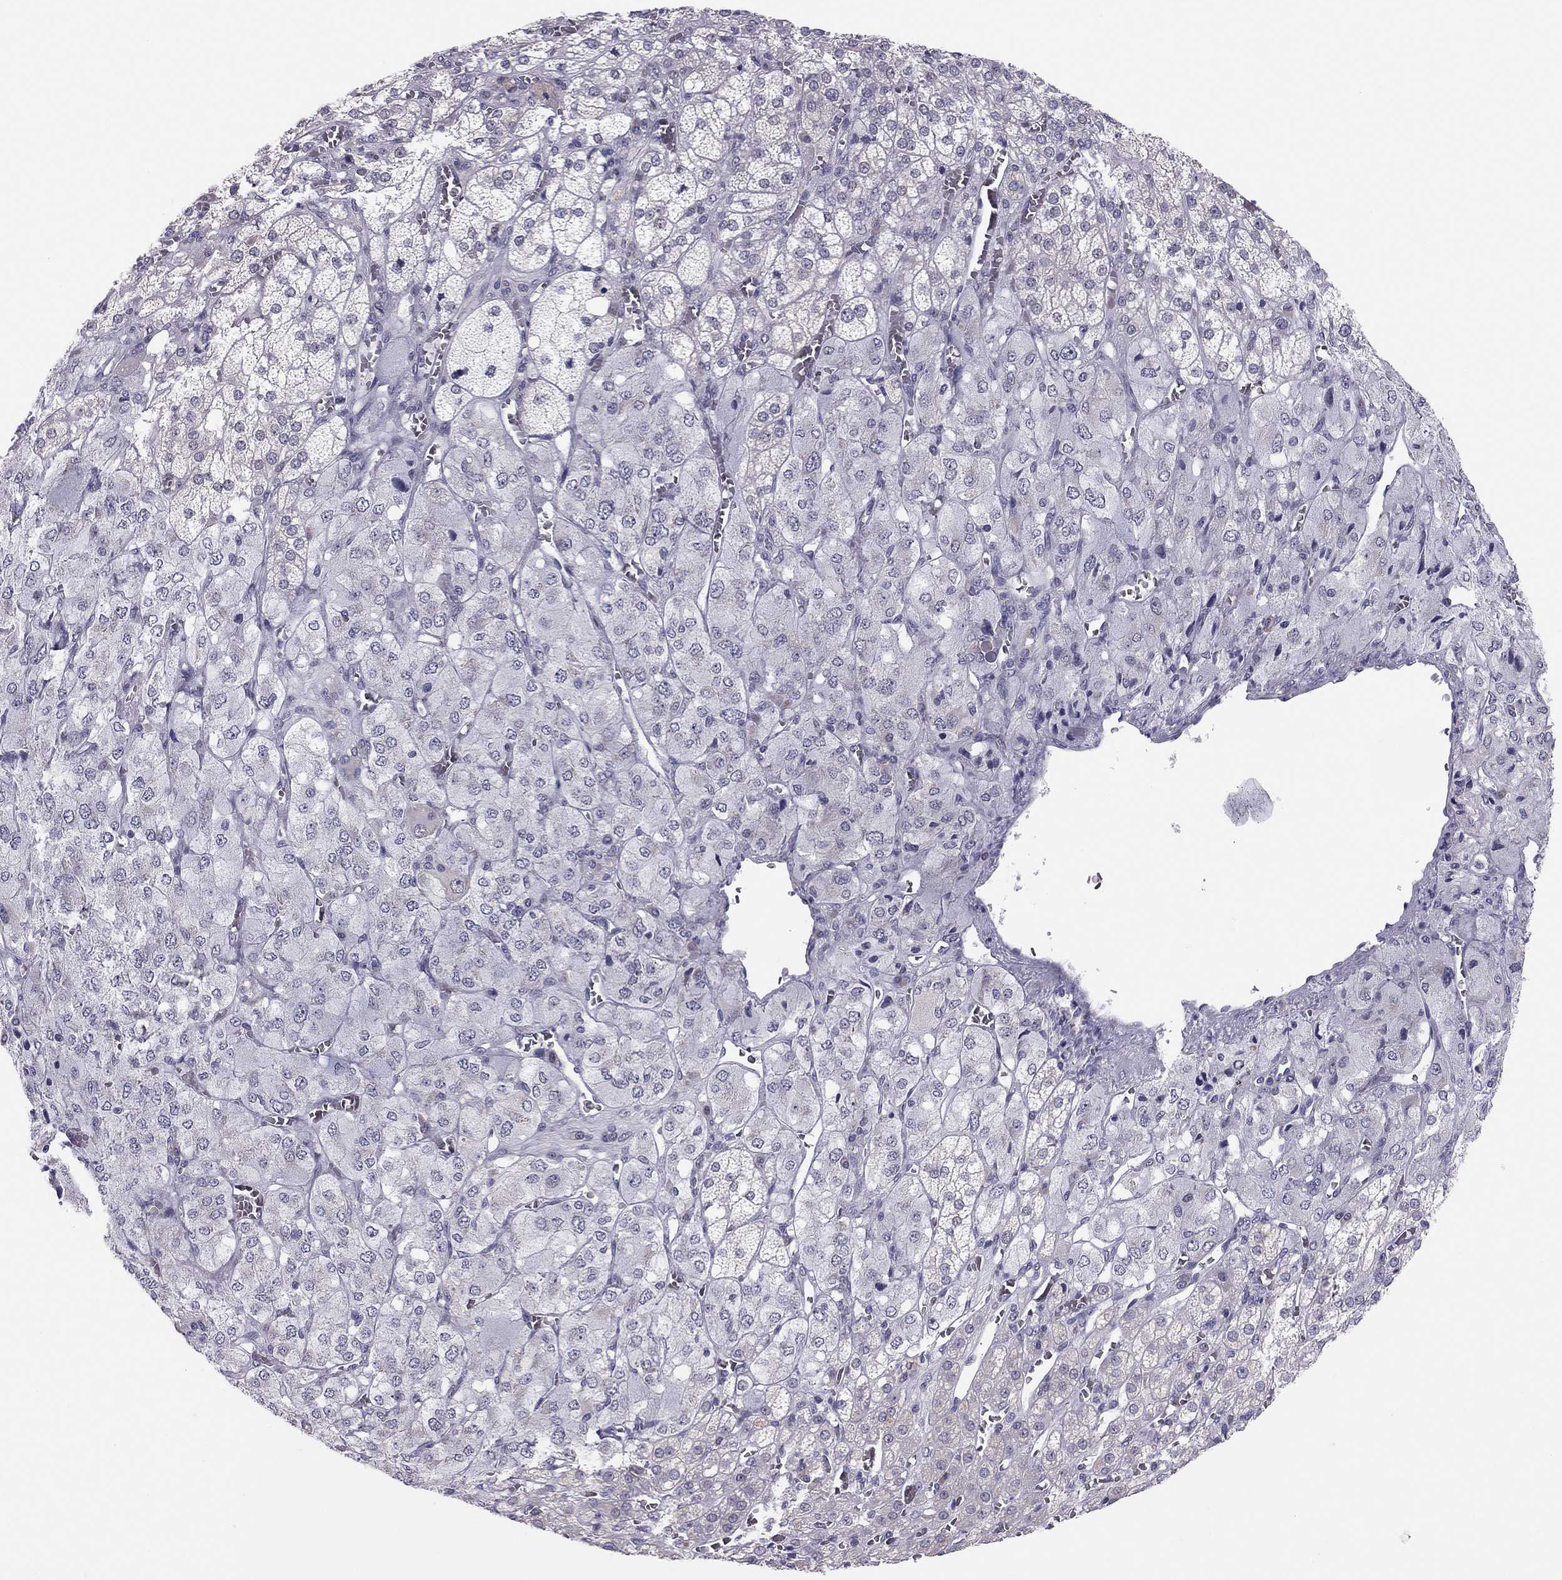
{"staining": {"intensity": "negative", "quantity": "none", "location": "none"}, "tissue": "adrenal gland", "cell_type": "Glandular cells", "image_type": "normal", "snomed": [{"axis": "morphology", "description": "Normal tissue, NOS"}, {"axis": "topography", "description": "Adrenal gland"}], "caption": "DAB immunohistochemical staining of benign adrenal gland shows no significant expression in glandular cells. (Immunohistochemistry (ihc), brightfield microscopy, high magnification).", "gene": "HSF2BP", "patient": {"sex": "female", "age": 60}}